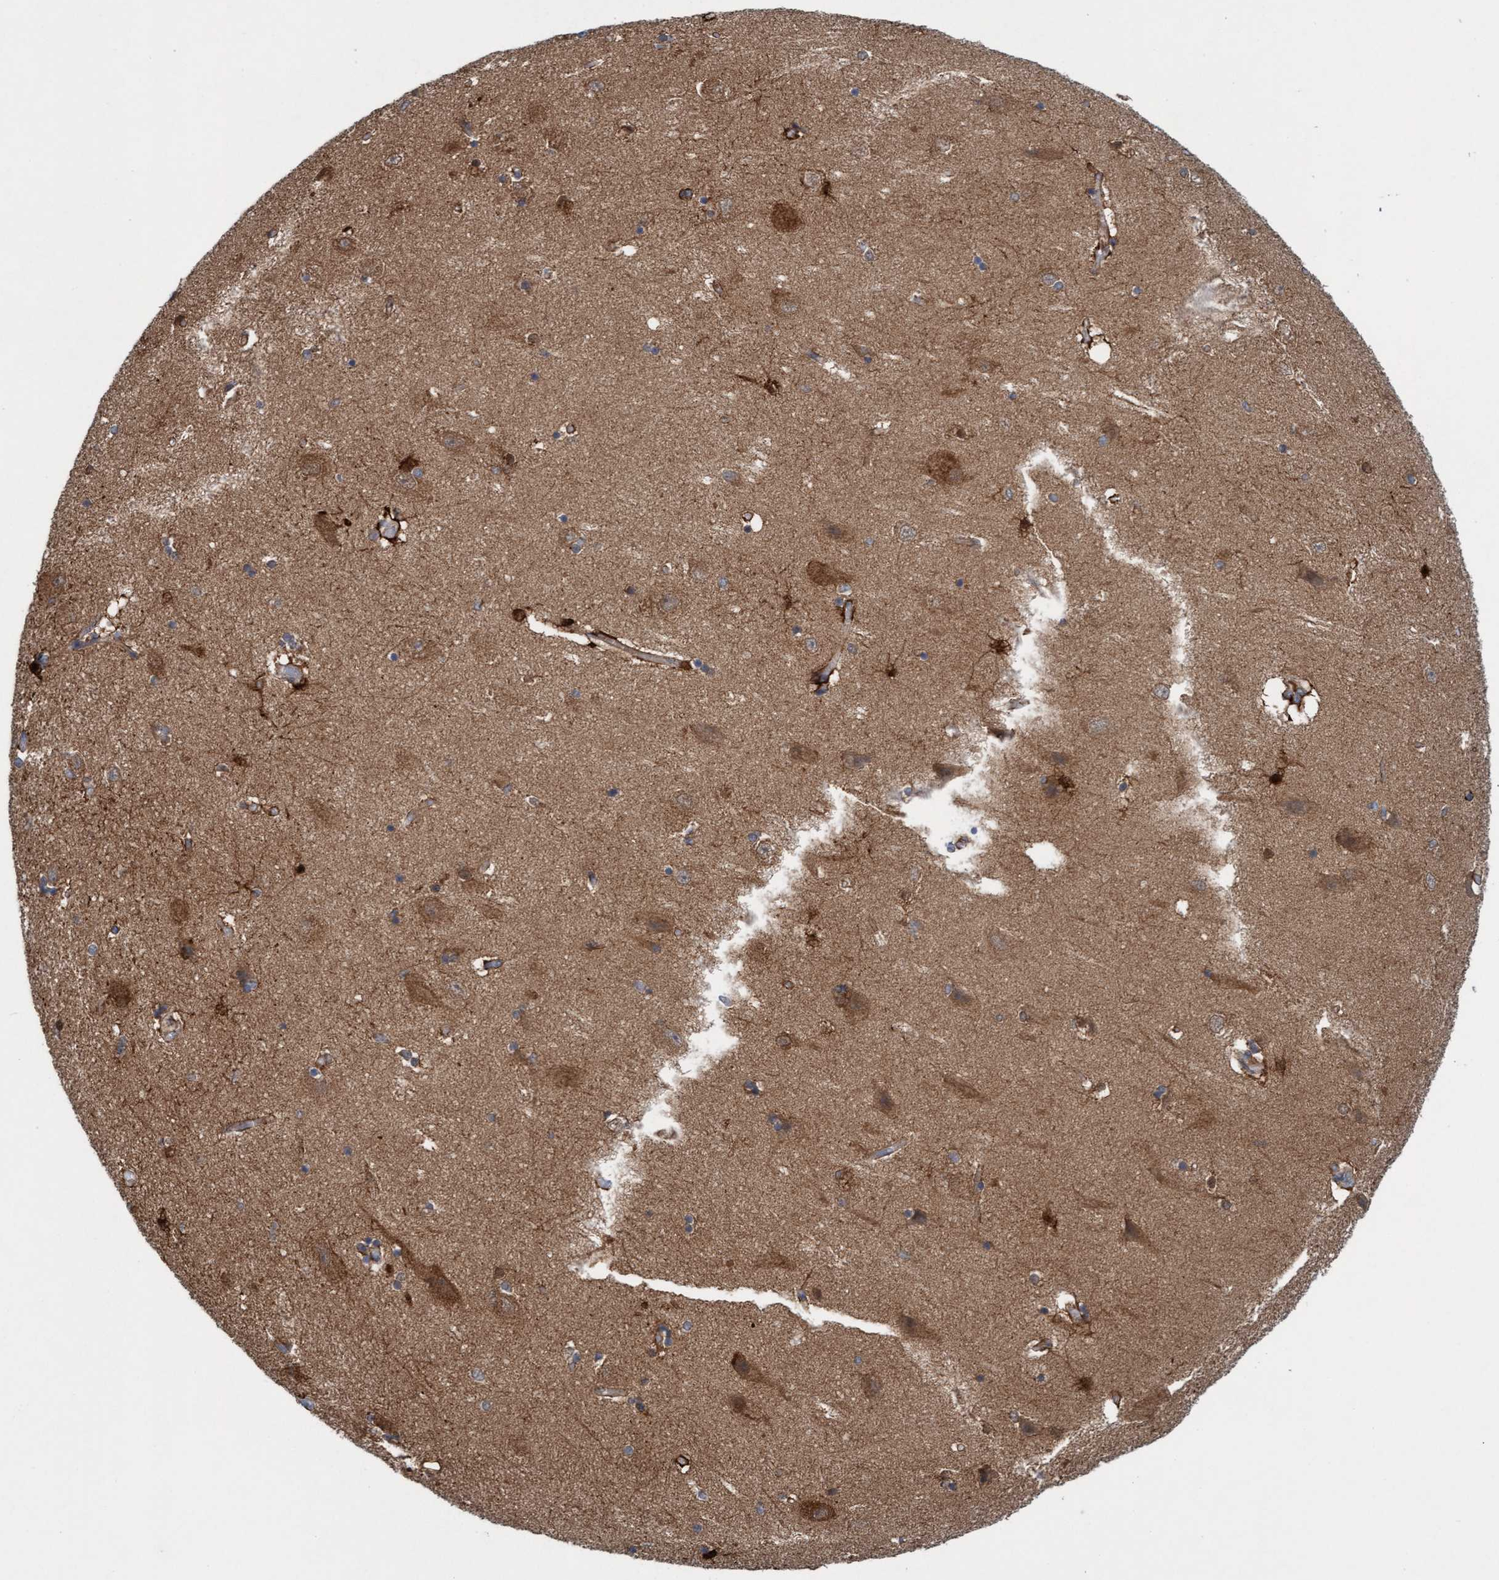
{"staining": {"intensity": "moderate", "quantity": "25%-75%", "location": "cytoplasmic/membranous"}, "tissue": "hippocampus", "cell_type": "Glial cells", "image_type": "normal", "snomed": [{"axis": "morphology", "description": "Normal tissue, NOS"}, {"axis": "topography", "description": "Hippocampus"}], "caption": "Glial cells demonstrate moderate cytoplasmic/membranous staining in about 25%-75% of cells in normal hippocampus.", "gene": "KLHL25", "patient": {"sex": "female", "age": 54}}